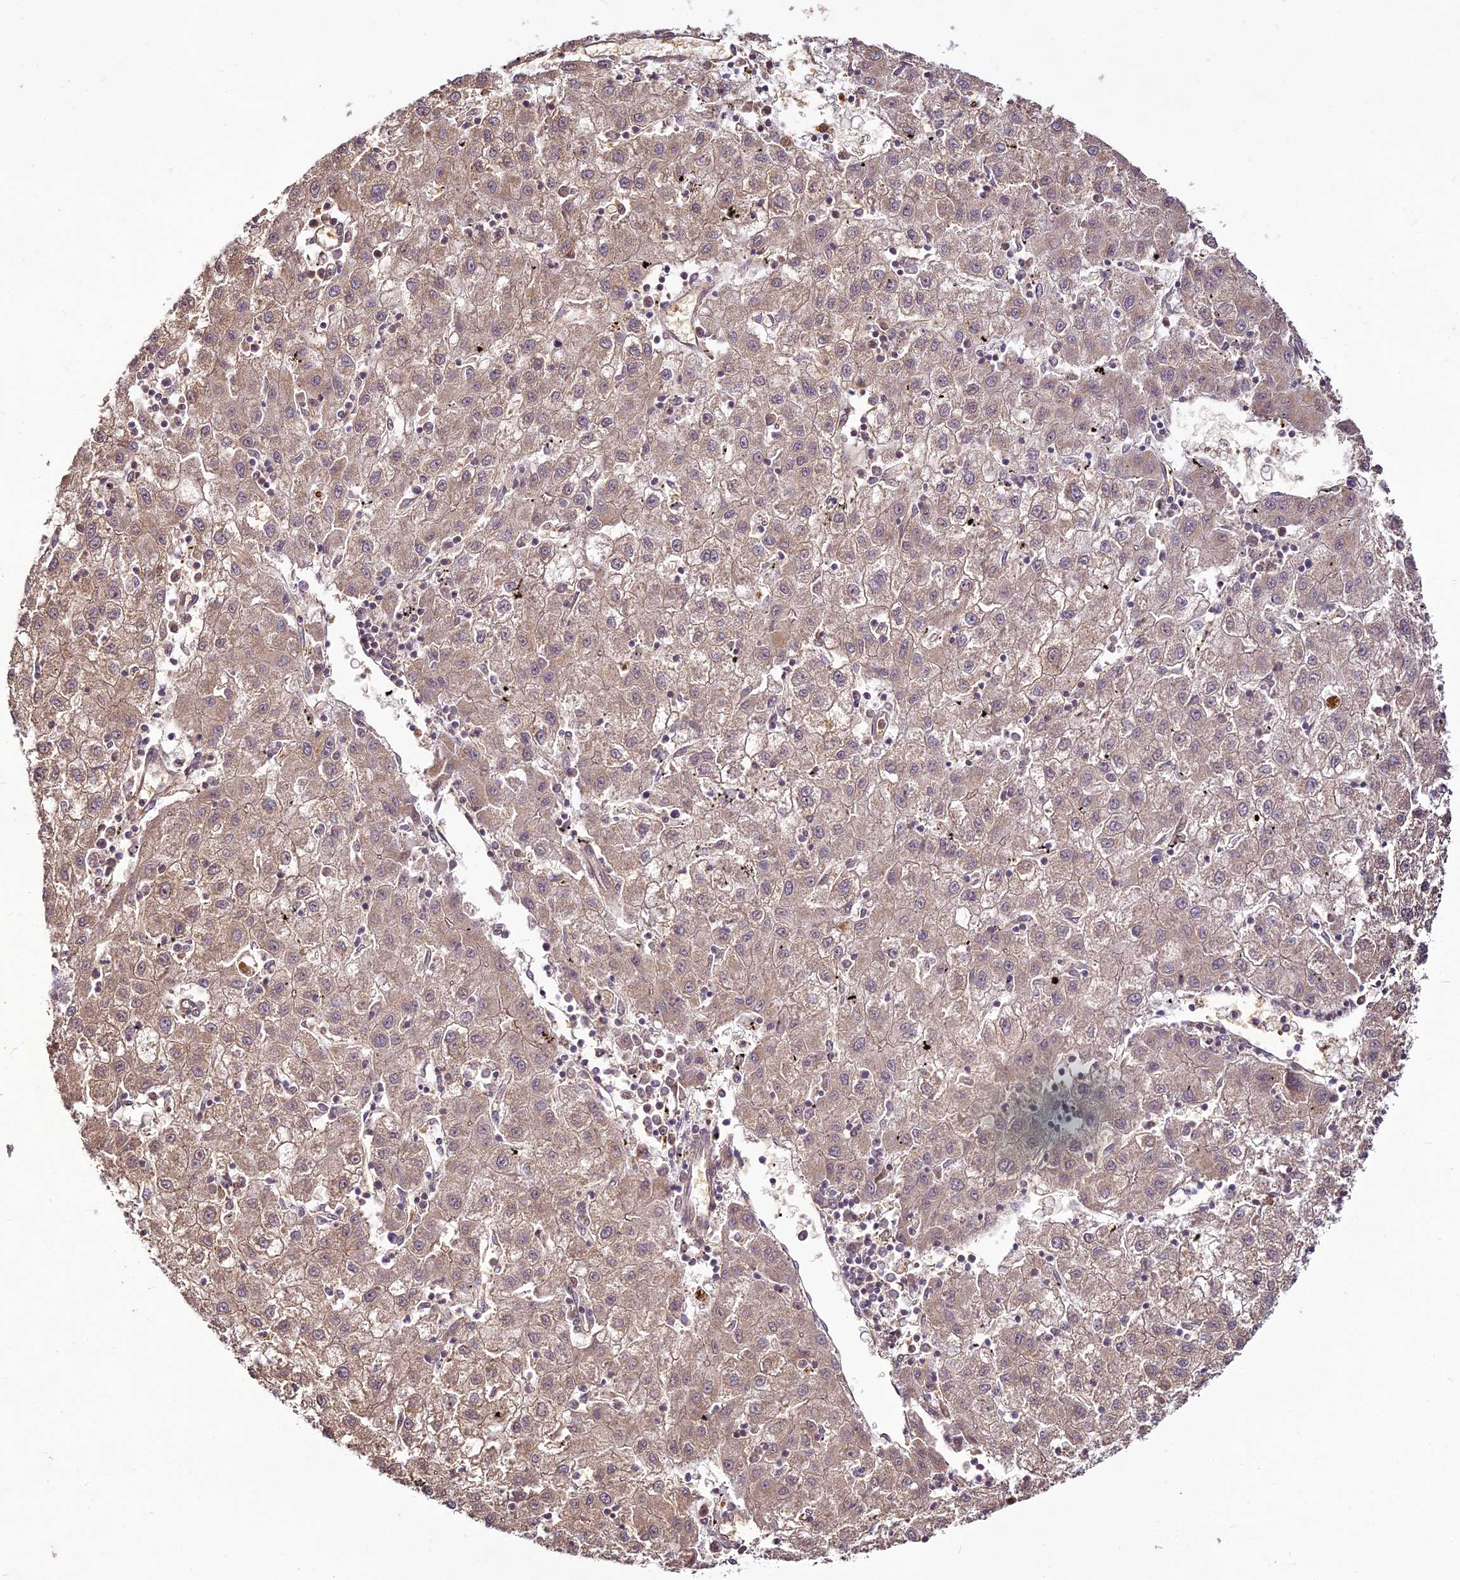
{"staining": {"intensity": "weak", "quantity": "25%-75%", "location": "cytoplasmic/membranous"}, "tissue": "liver cancer", "cell_type": "Tumor cells", "image_type": "cancer", "snomed": [{"axis": "morphology", "description": "Carcinoma, Hepatocellular, NOS"}, {"axis": "topography", "description": "Liver"}], "caption": "Liver hepatocellular carcinoma stained with immunohistochemistry (IHC) exhibits weak cytoplasmic/membranous expression in about 25%-75% of tumor cells.", "gene": "BCDIN3D", "patient": {"sex": "male", "age": 72}}